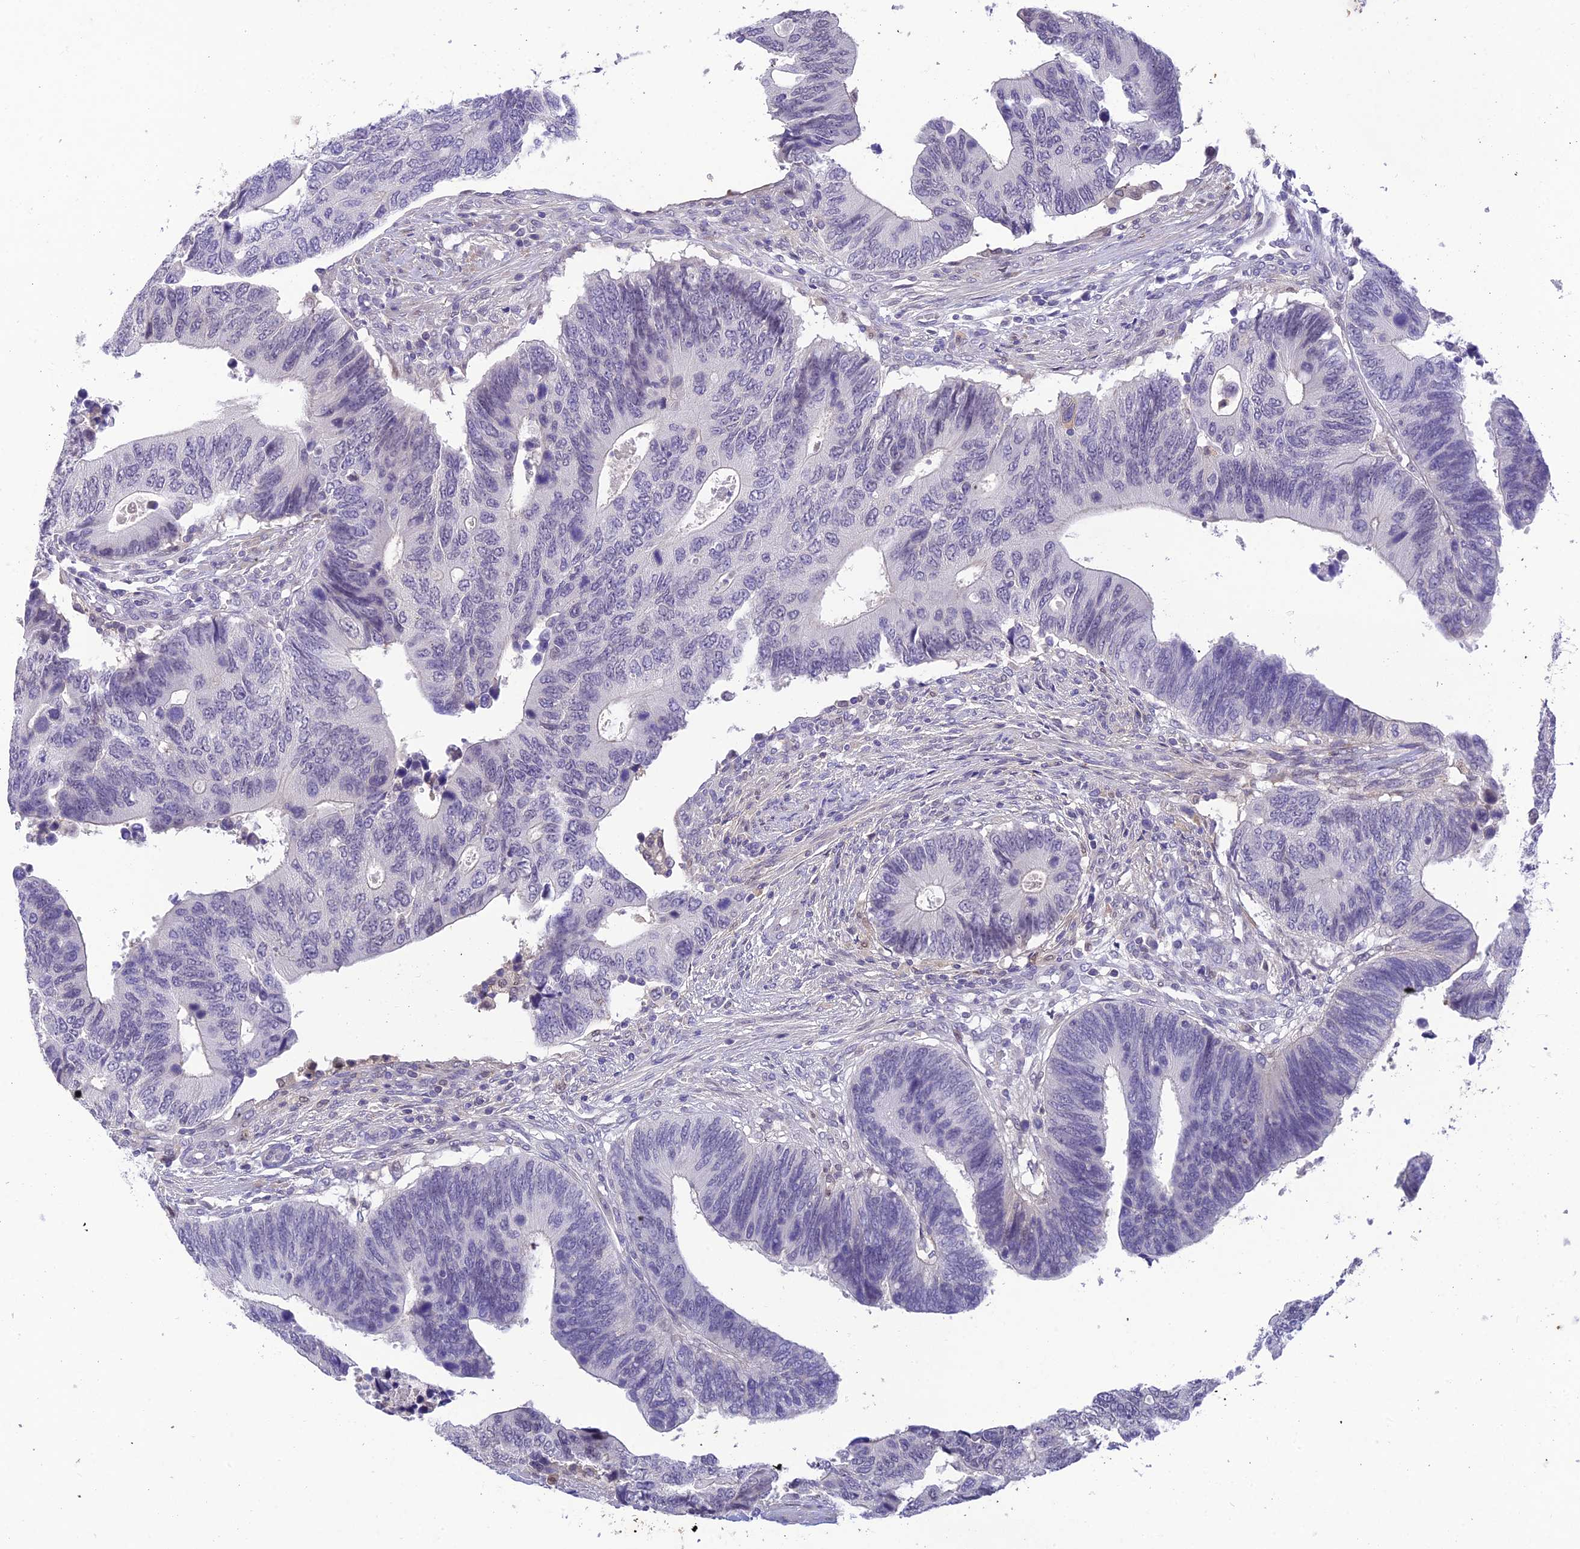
{"staining": {"intensity": "negative", "quantity": "none", "location": "none"}, "tissue": "colorectal cancer", "cell_type": "Tumor cells", "image_type": "cancer", "snomed": [{"axis": "morphology", "description": "Adenocarcinoma, NOS"}, {"axis": "topography", "description": "Colon"}], "caption": "Immunohistochemistry (IHC) image of neoplastic tissue: human colorectal cancer stained with DAB (3,3'-diaminobenzidine) displays no significant protein staining in tumor cells.", "gene": "BMT2", "patient": {"sex": "male", "age": 87}}